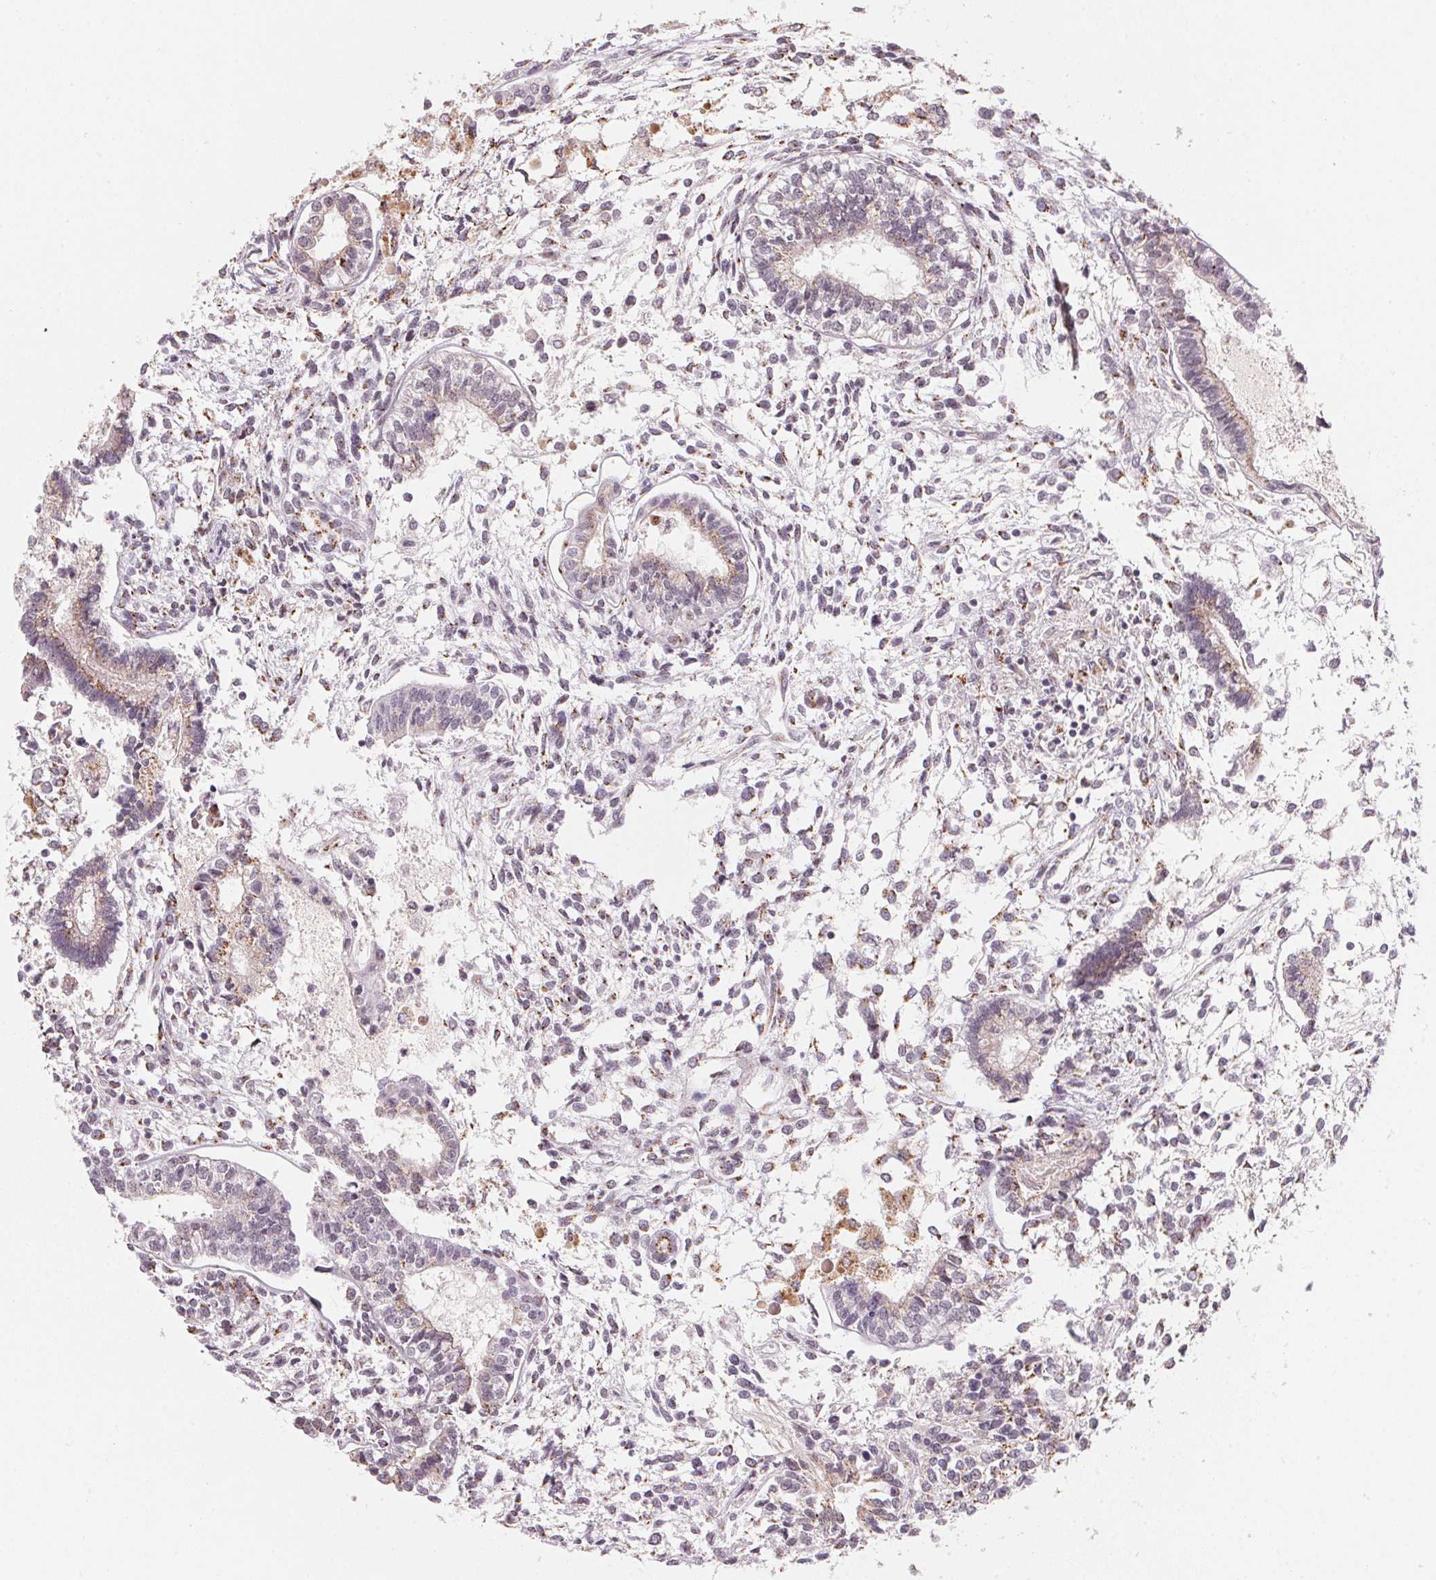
{"staining": {"intensity": "moderate", "quantity": ">75%", "location": "cytoplasmic/membranous"}, "tissue": "testis cancer", "cell_type": "Tumor cells", "image_type": "cancer", "snomed": [{"axis": "morphology", "description": "Carcinoma, Embryonal, NOS"}, {"axis": "topography", "description": "Testis"}], "caption": "The histopathology image reveals a brown stain indicating the presence of a protein in the cytoplasmic/membranous of tumor cells in testis embryonal carcinoma.", "gene": "RAB22A", "patient": {"sex": "male", "age": 37}}